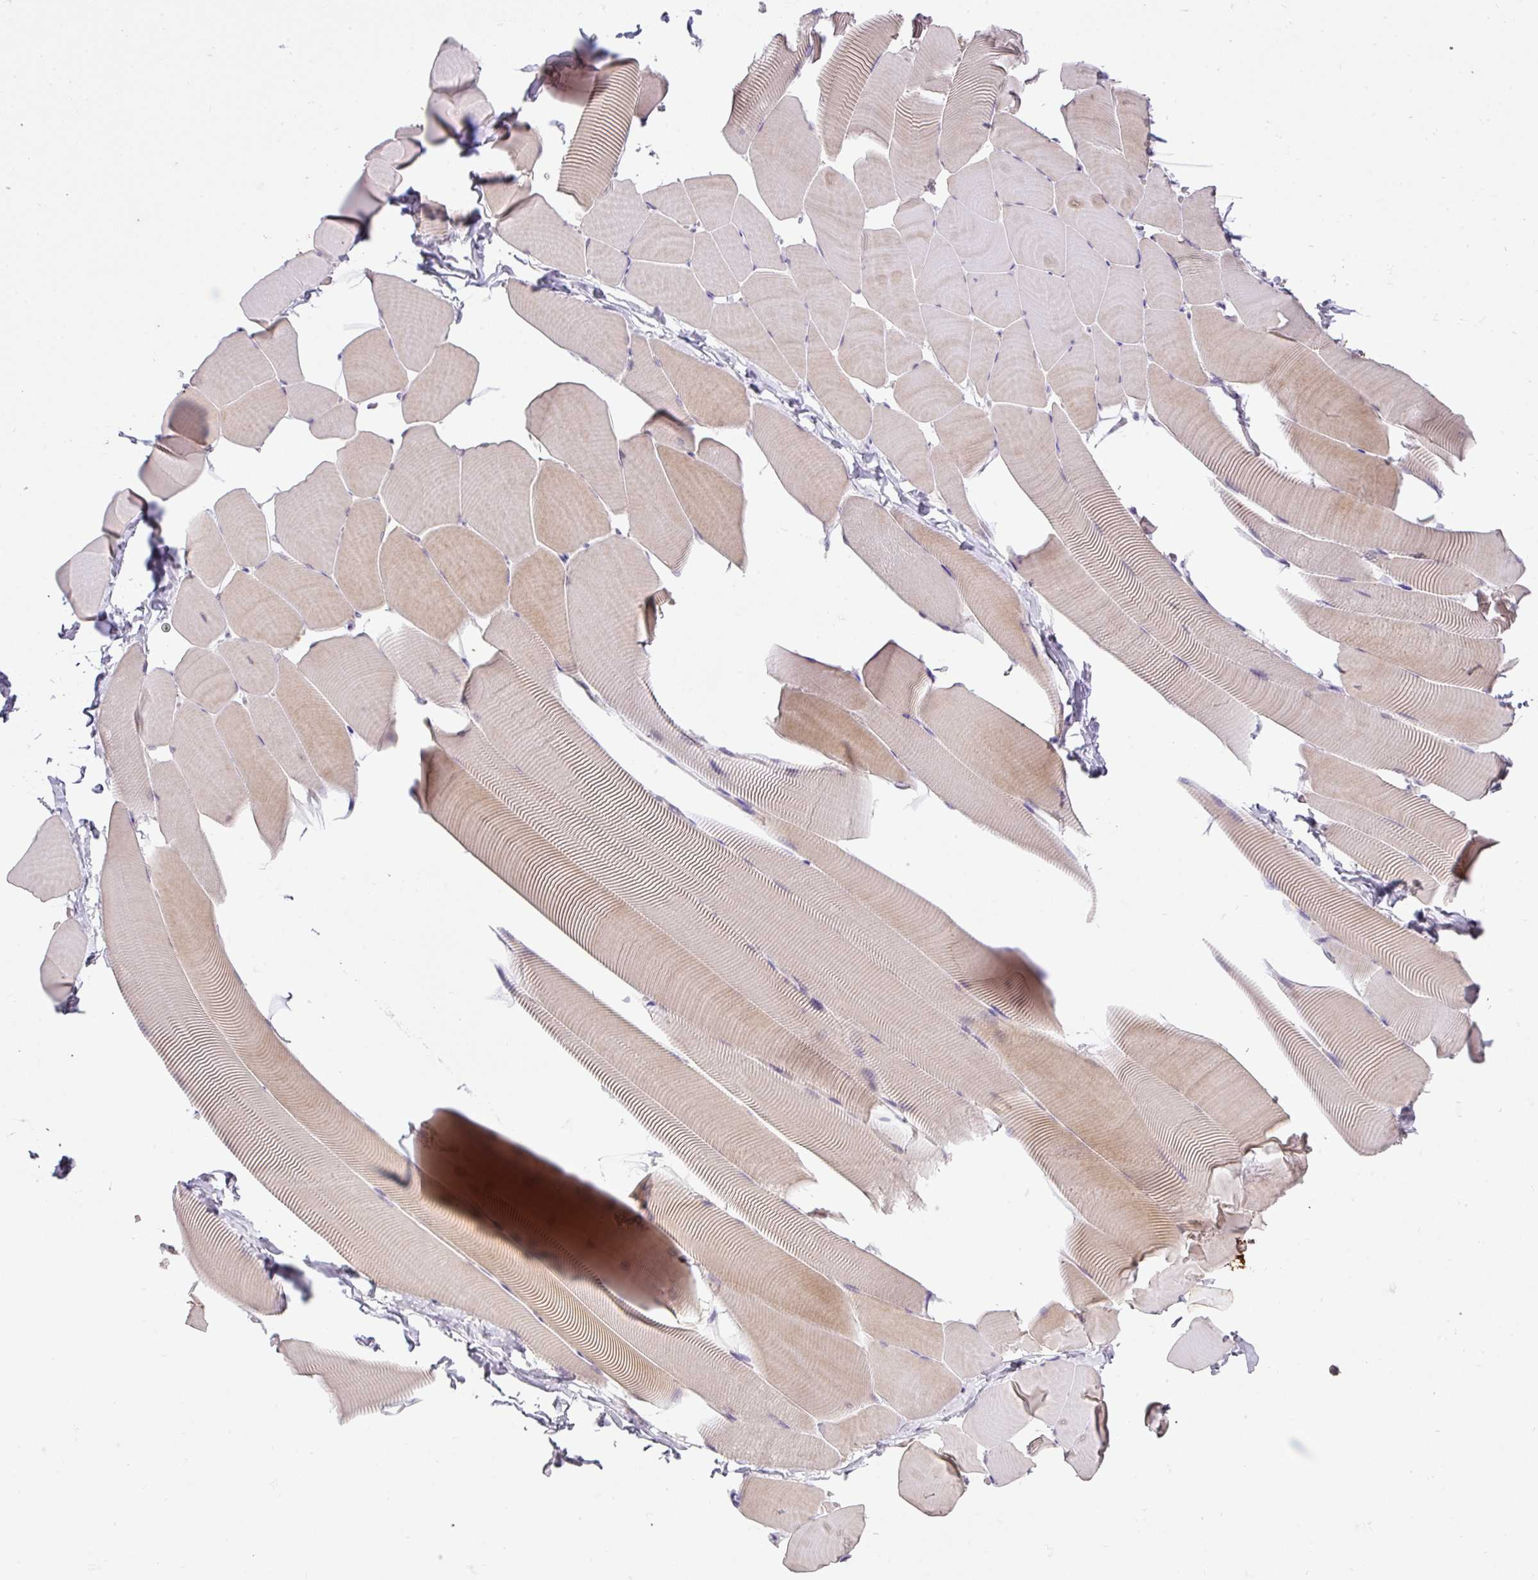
{"staining": {"intensity": "moderate", "quantity": "25%-75%", "location": "cytoplasmic/membranous"}, "tissue": "skeletal muscle", "cell_type": "Myocytes", "image_type": "normal", "snomed": [{"axis": "morphology", "description": "Normal tissue, NOS"}, {"axis": "topography", "description": "Skeletal muscle"}], "caption": "An immunohistochemistry (IHC) photomicrograph of unremarkable tissue is shown. Protein staining in brown highlights moderate cytoplasmic/membranous positivity in skeletal muscle within myocytes.", "gene": "ZNF266", "patient": {"sex": "male", "age": 25}}